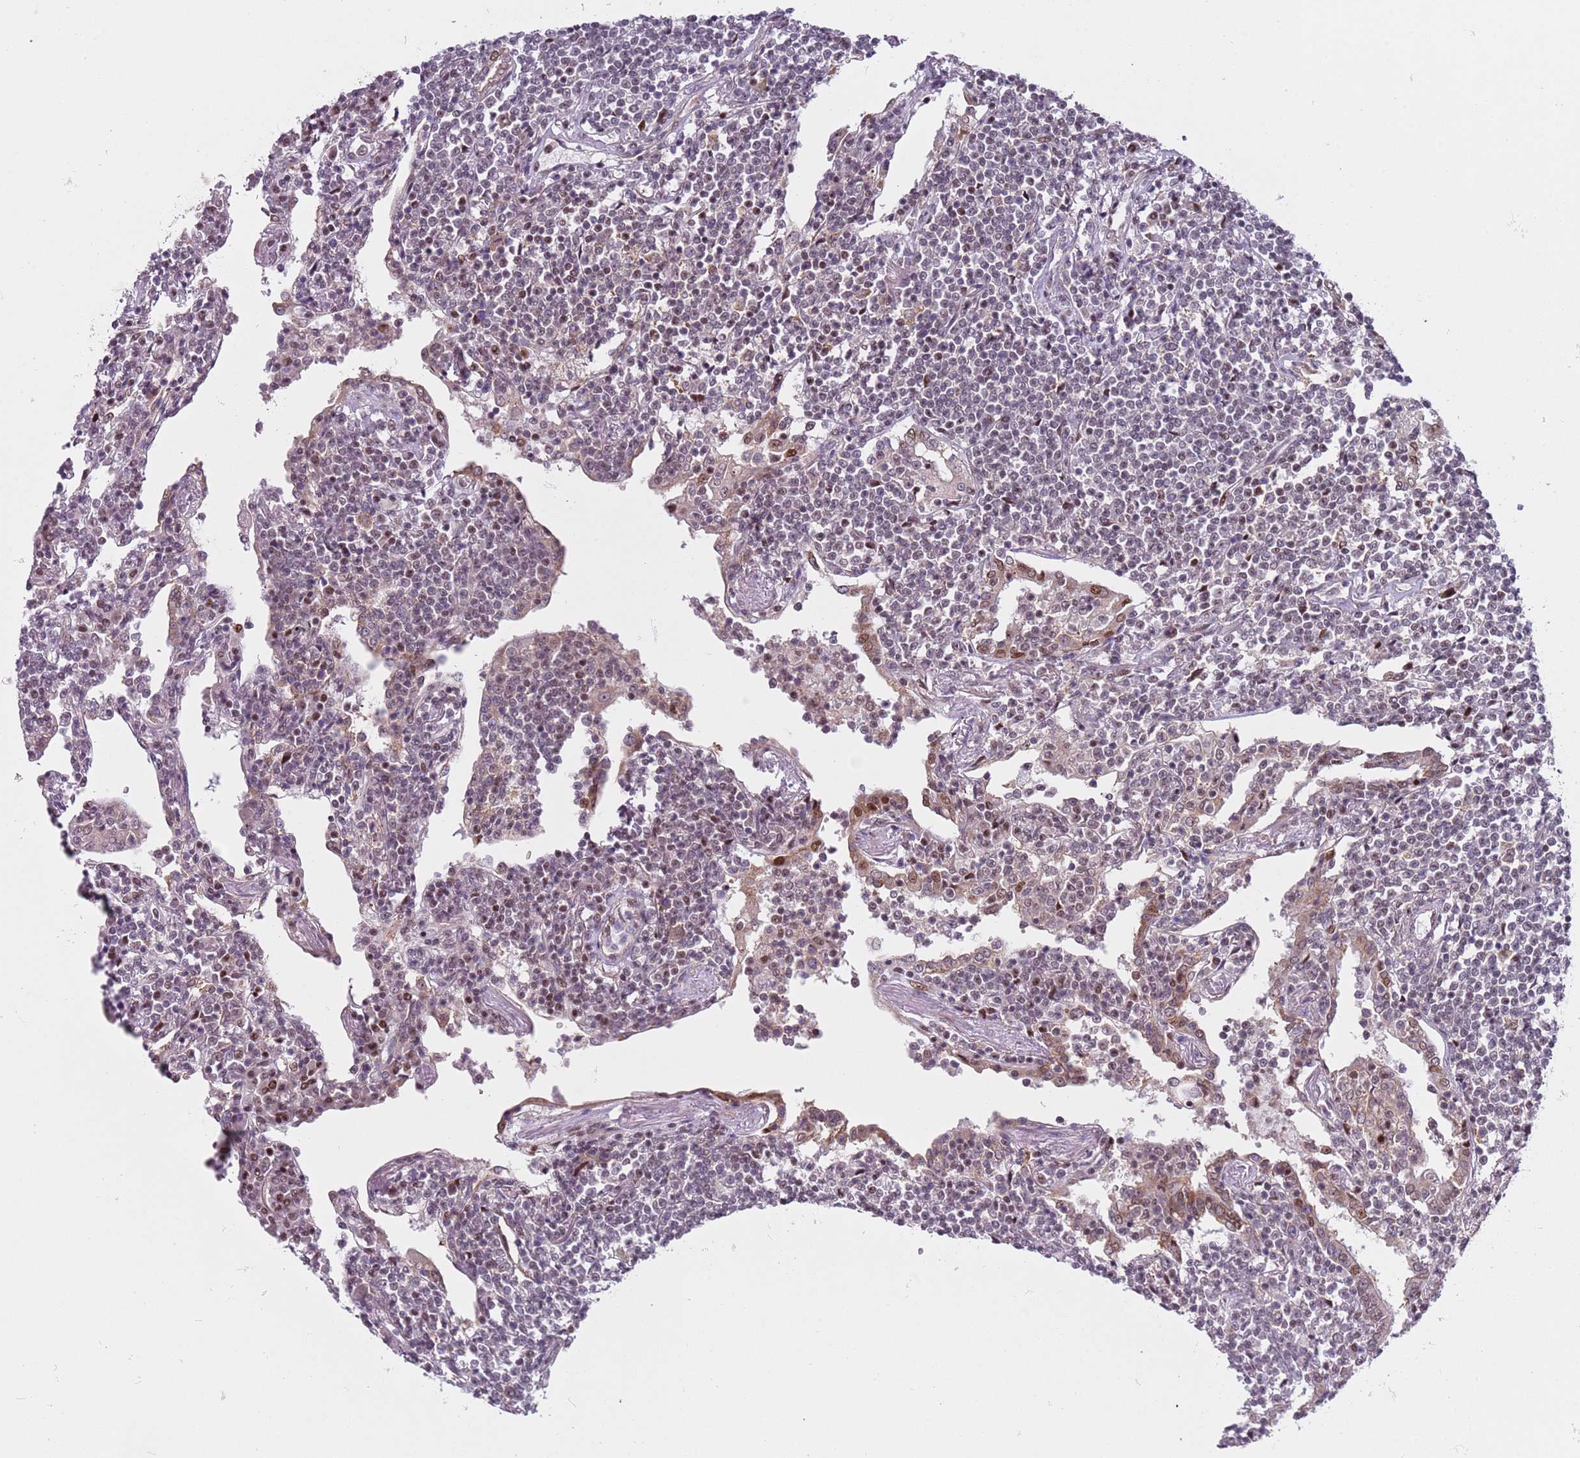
{"staining": {"intensity": "weak", "quantity": "<25%", "location": "nuclear"}, "tissue": "lymphoma", "cell_type": "Tumor cells", "image_type": "cancer", "snomed": [{"axis": "morphology", "description": "Malignant lymphoma, non-Hodgkin's type, Low grade"}, {"axis": "topography", "description": "Lung"}], "caption": "Histopathology image shows no significant protein staining in tumor cells of malignant lymphoma, non-Hodgkin's type (low-grade). (DAB (3,3'-diaminobenzidine) IHC, high magnification).", "gene": "SLC25A32", "patient": {"sex": "female", "age": 71}}